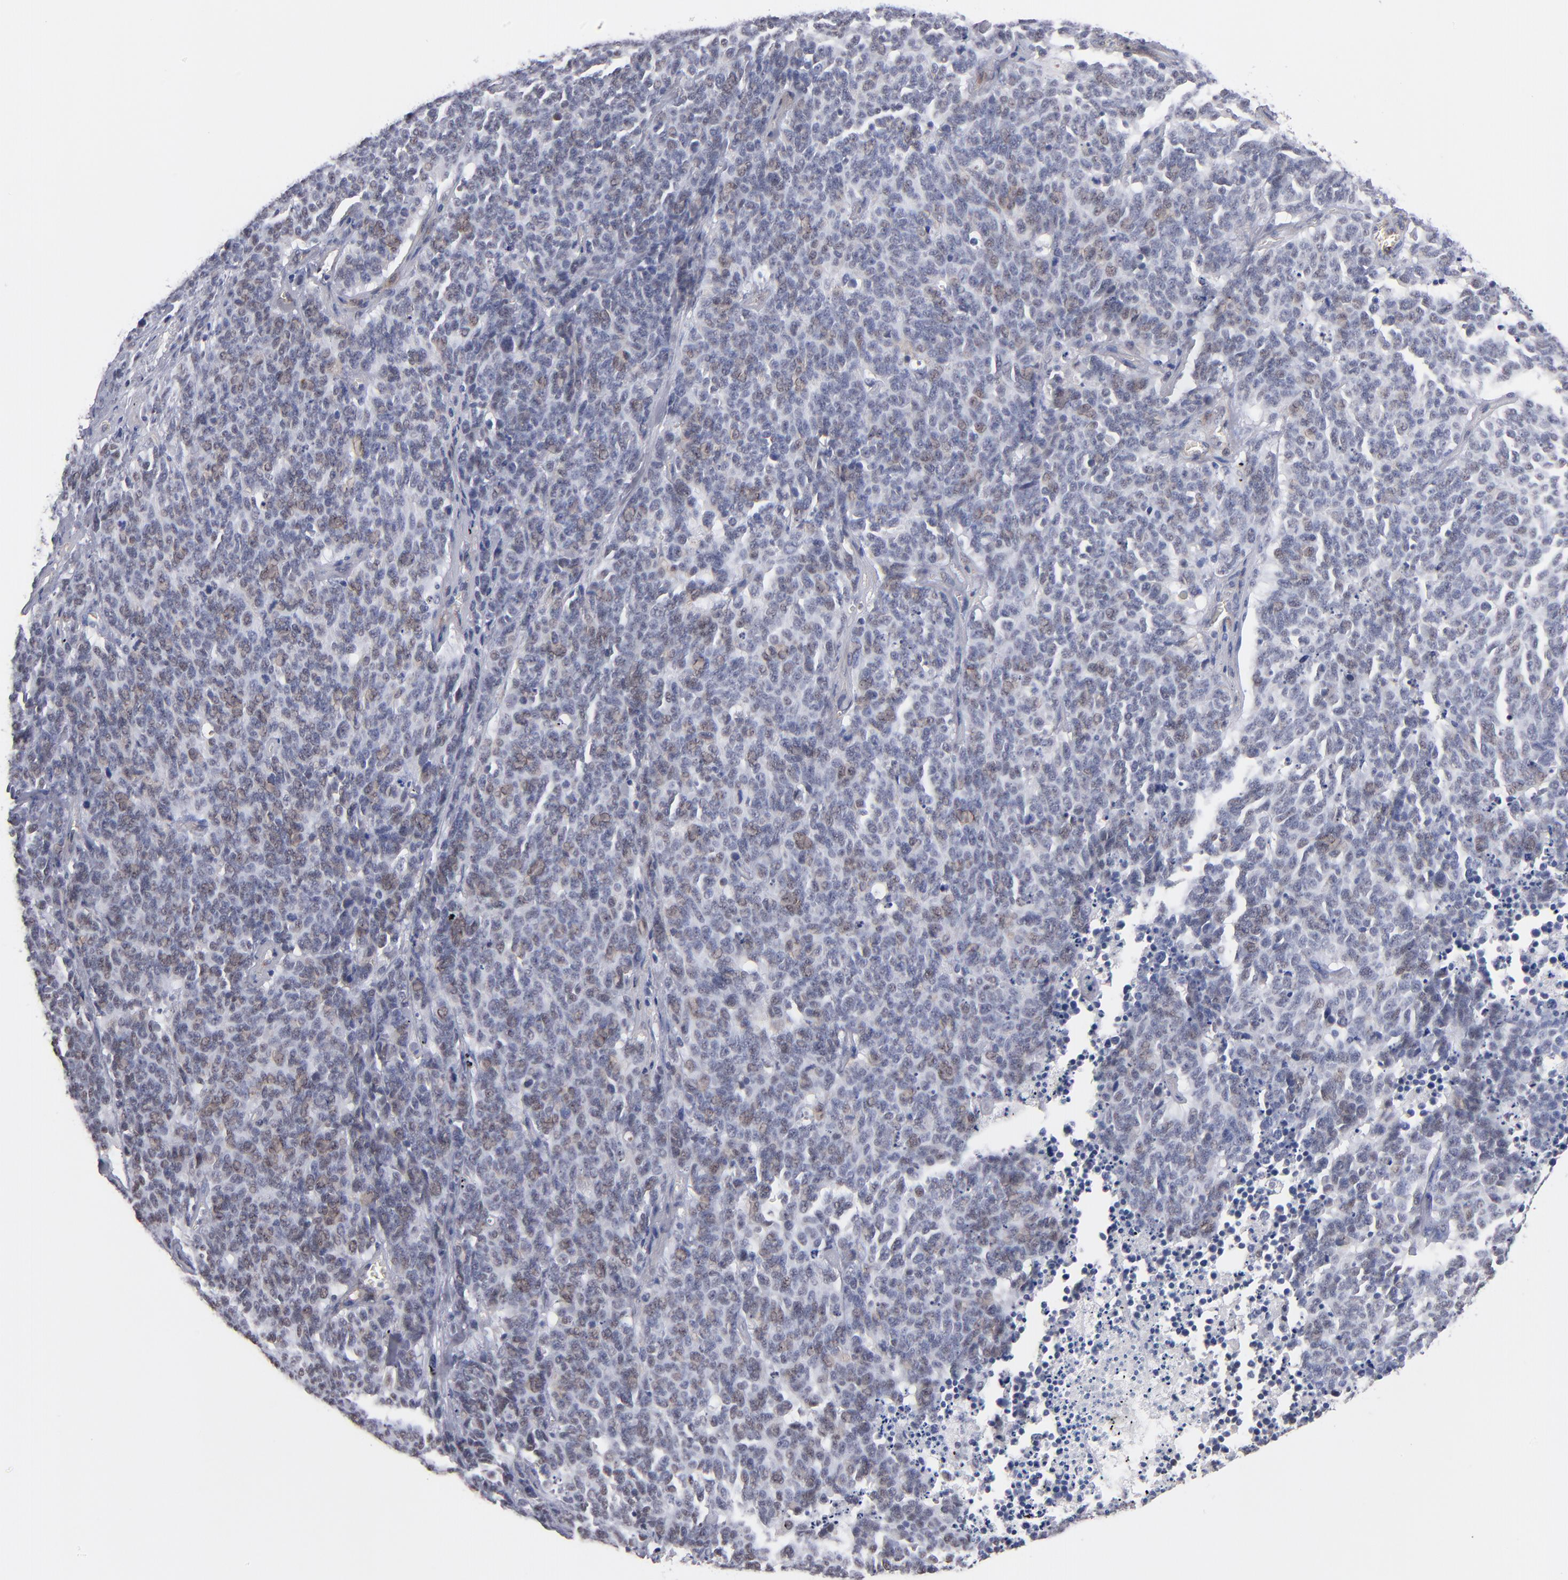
{"staining": {"intensity": "weak", "quantity": "25%-75%", "location": "nuclear"}, "tissue": "lung cancer", "cell_type": "Tumor cells", "image_type": "cancer", "snomed": [{"axis": "morphology", "description": "Neoplasm, malignant, NOS"}, {"axis": "topography", "description": "Lung"}], "caption": "IHC image of human lung cancer stained for a protein (brown), which demonstrates low levels of weak nuclear positivity in approximately 25%-75% of tumor cells.", "gene": "MN1", "patient": {"sex": "female", "age": 58}}